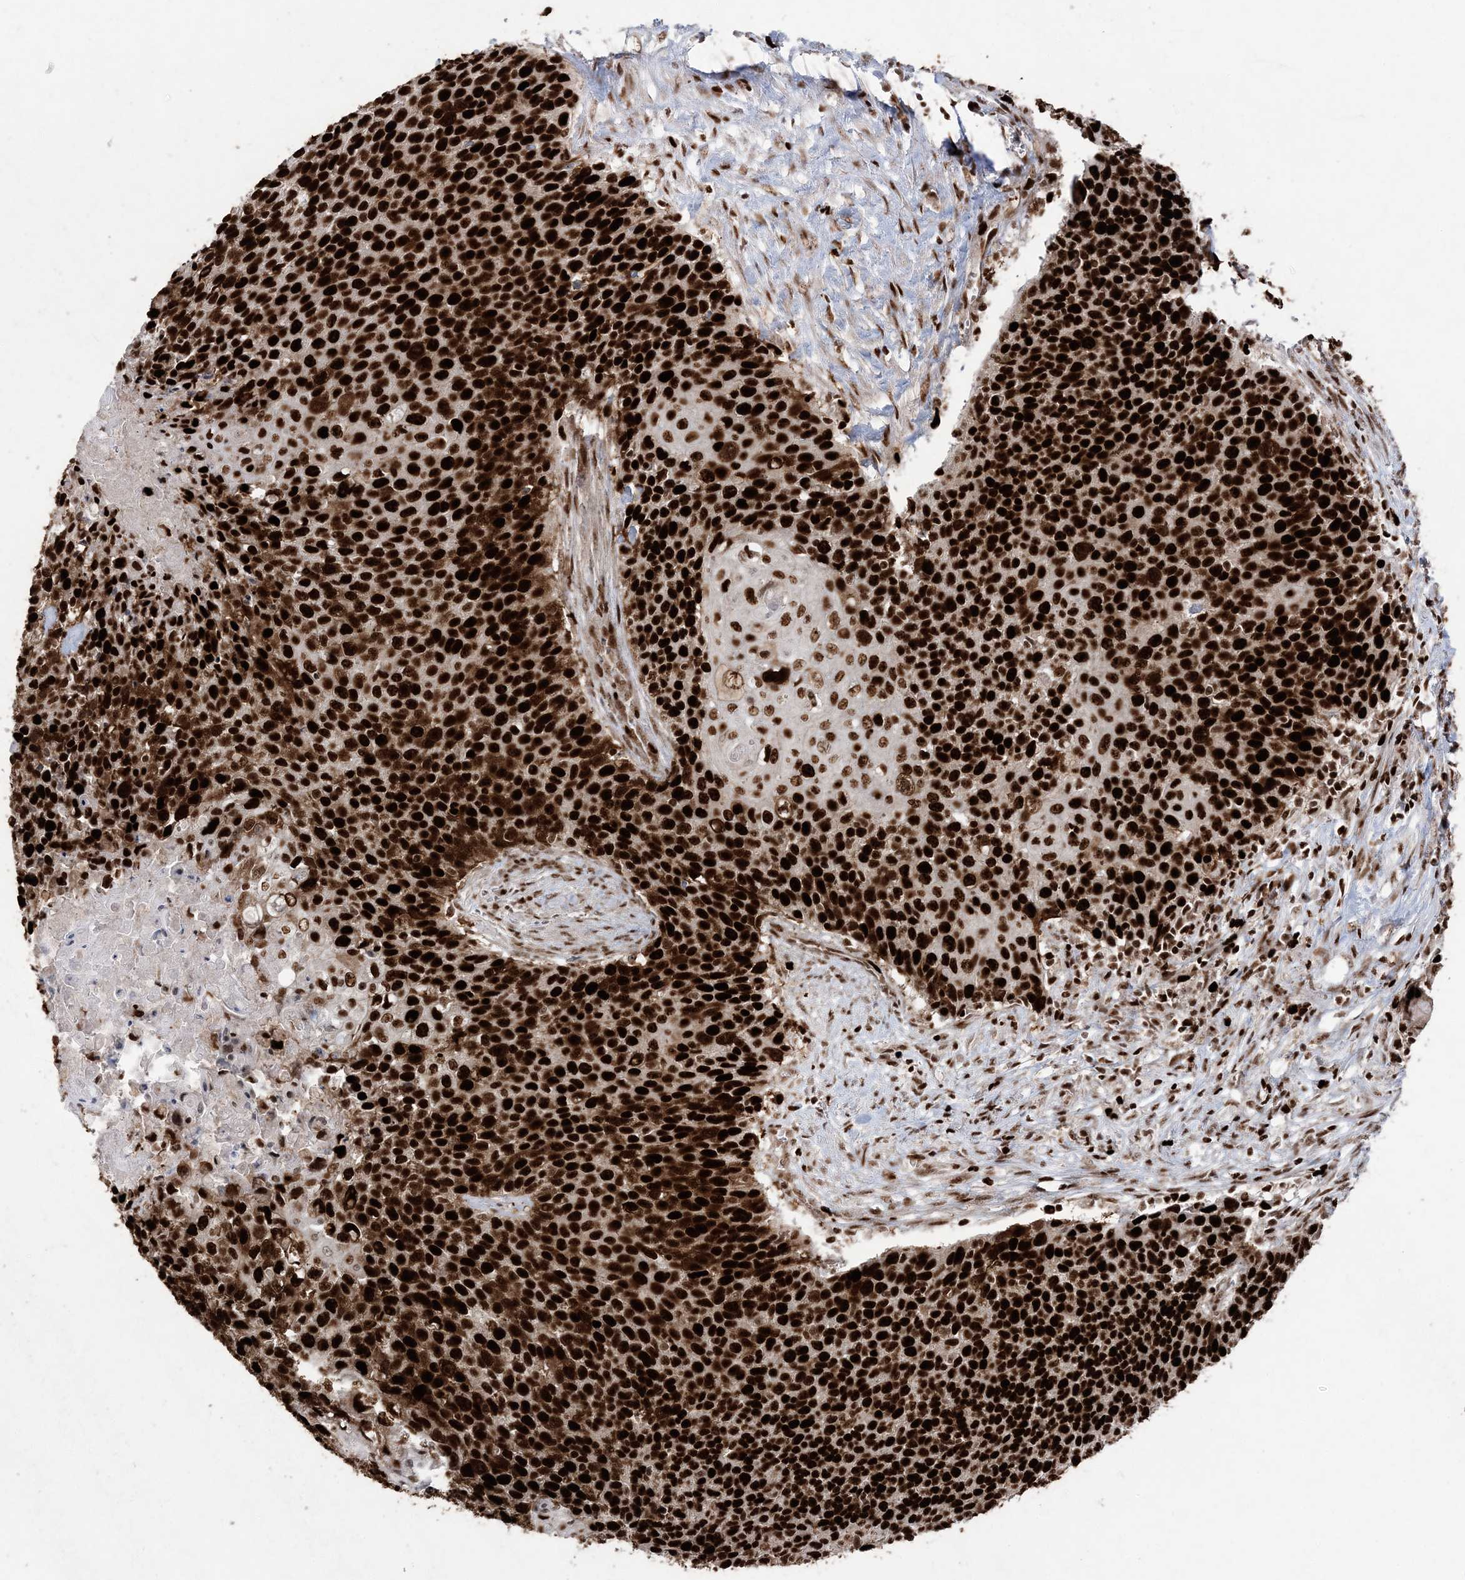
{"staining": {"intensity": "strong", "quantity": ">75%", "location": "cytoplasmic/membranous,nuclear"}, "tissue": "cervical cancer", "cell_type": "Tumor cells", "image_type": "cancer", "snomed": [{"axis": "morphology", "description": "Squamous cell carcinoma, NOS"}, {"axis": "topography", "description": "Cervix"}], "caption": "Cervical cancer was stained to show a protein in brown. There is high levels of strong cytoplasmic/membranous and nuclear positivity in approximately >75% of tumor cells. Using DAB (brown) and hematoxylin (blue) stains, captured at high magnification using brightfield microscopy.", "gene": "LIG1", "patient": {"sex": "female", "age": 39}}